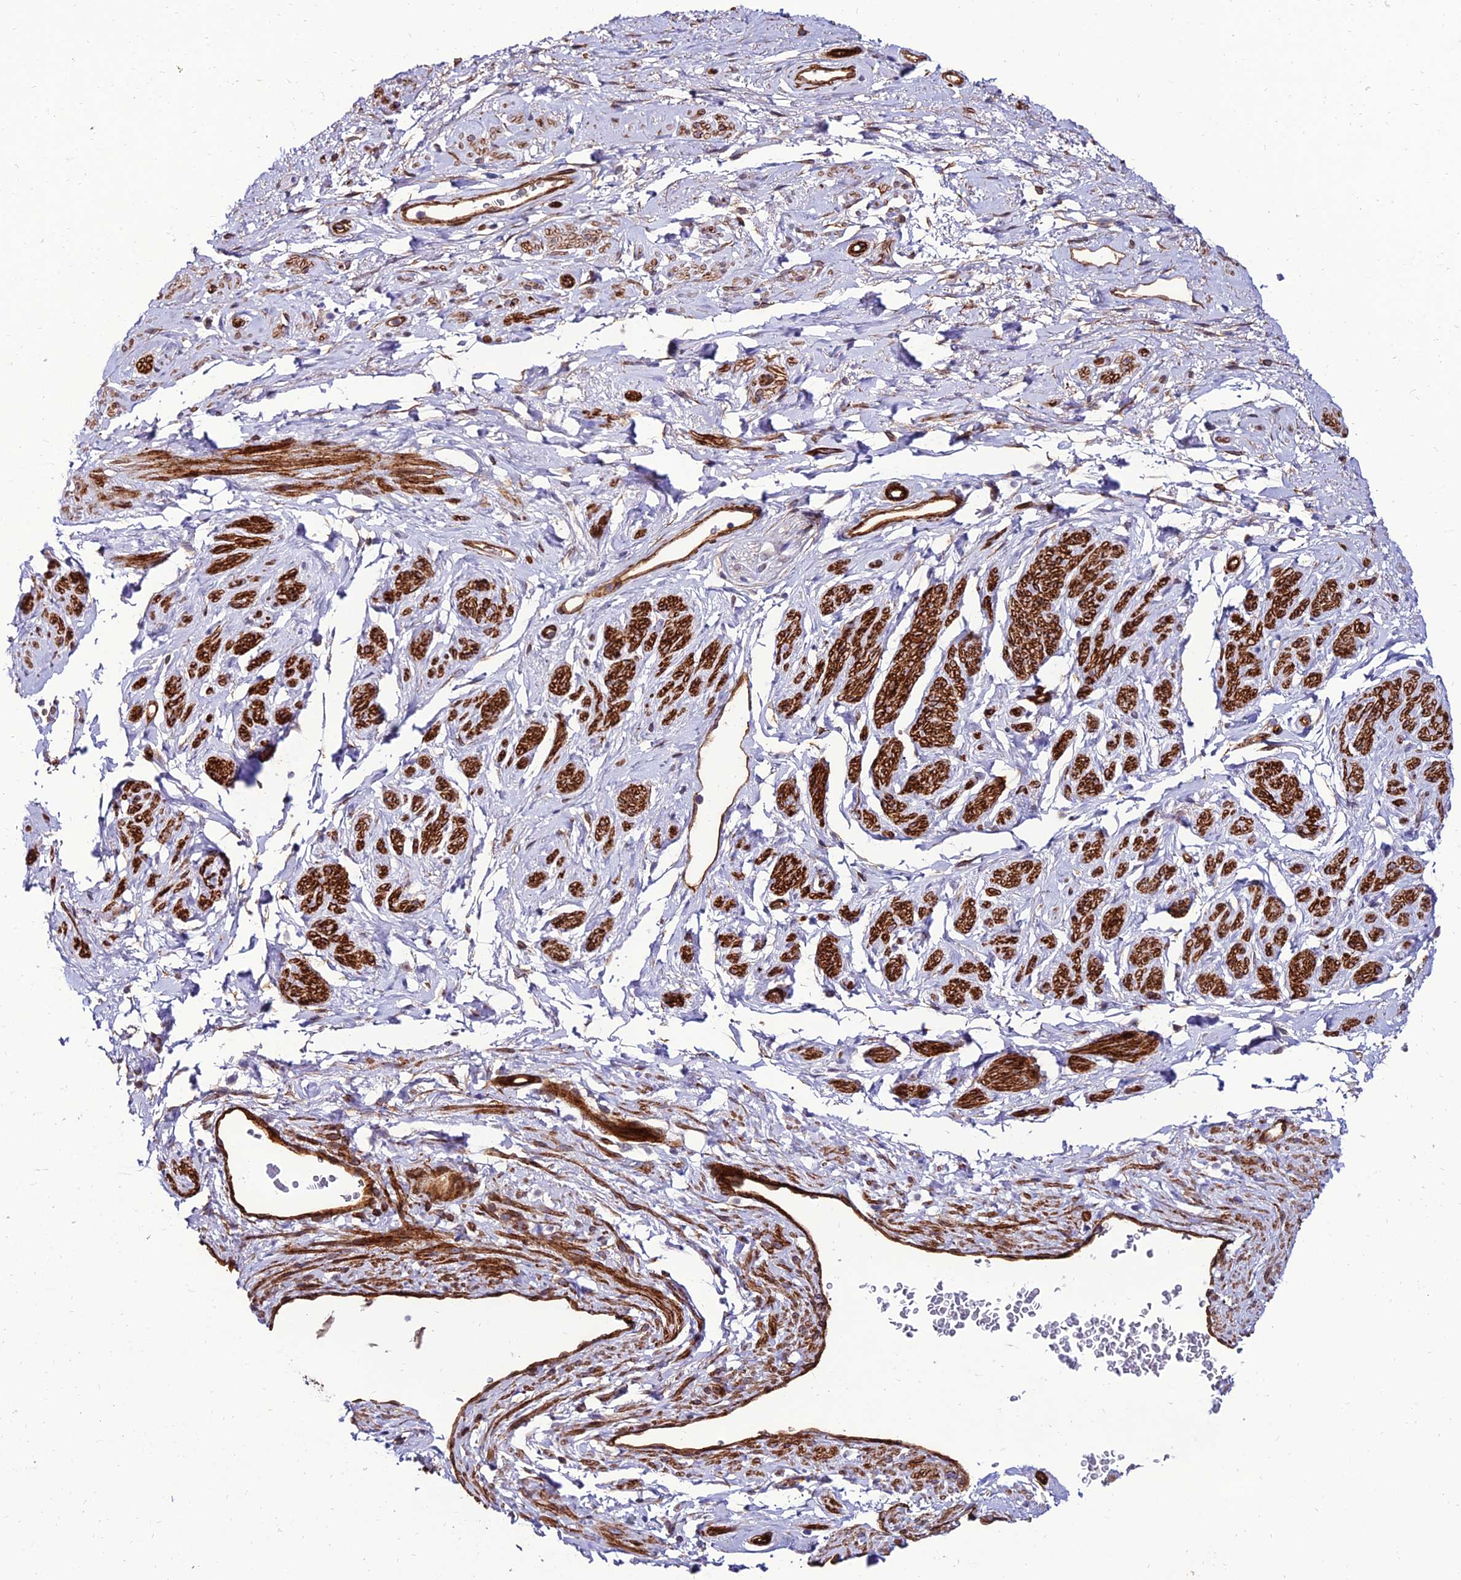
{"staining": {"intensity": "strong", "quantity": ">75%", "location": "cytoplasmic/membranous"}, "tissue": "adipose tissue", "cell_type": "Adipocytes", "image_type": "normal", "snomed": [{"axis": "morphology", "description": "Normal tissue, NOS"}, {"axis": "morphology", "description": "Adenocarcinoma, NOS"}, {"axis": "topography", "description": "Rectum"}, {"axis": "topography", "description": "Vagina"}, {"axis": "topography", "description": "Peripheral nerve tissue"}], "caption": "Adipose tissue was stained to show a protein in brown. There is high levels of strong cytoplasmic/membranous positivity in about >75% of adipocytes.", "gene": "ALDH3B2", "patient": {"sex": "female", "age": 71}}